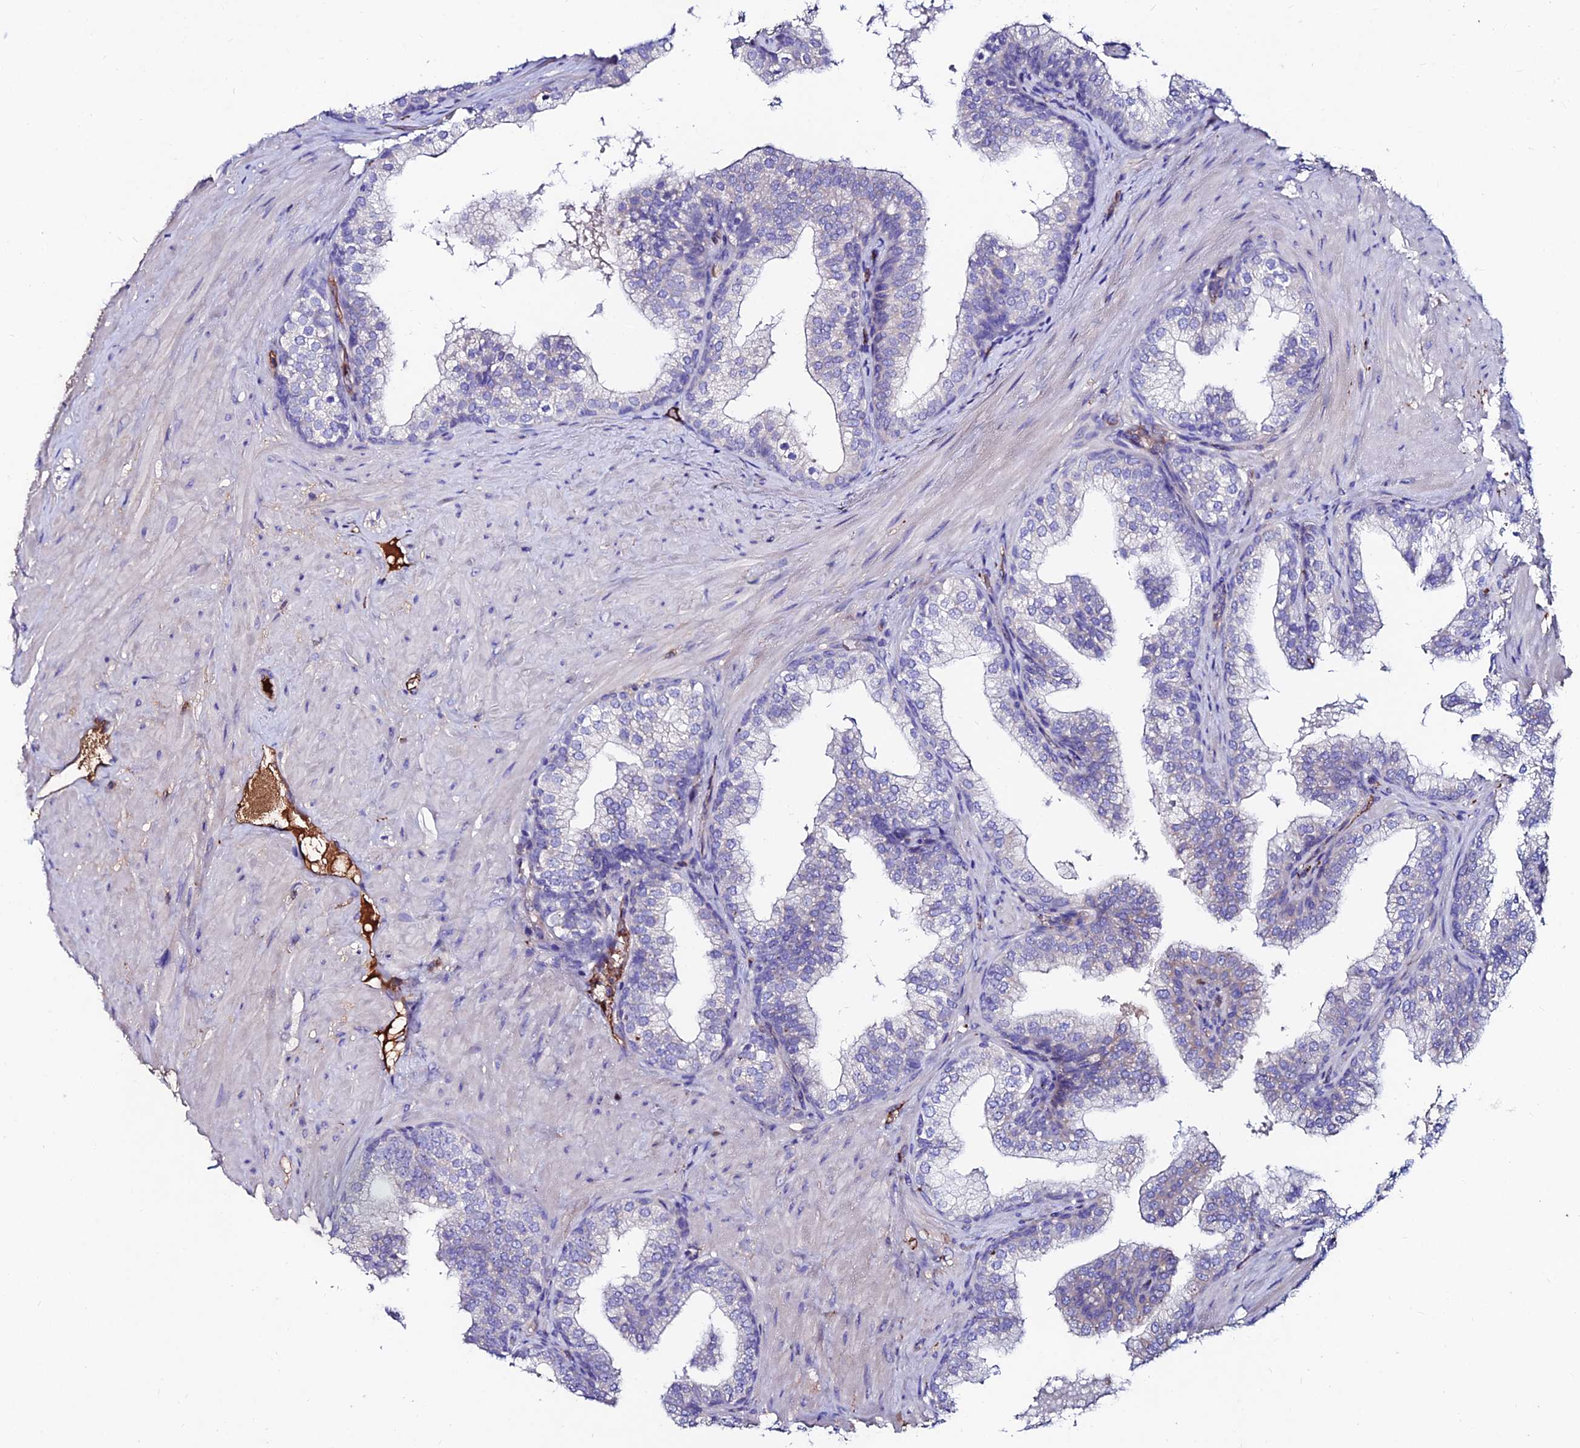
{"staining": {"intensity": "negative", "quantity": "none", "location": "none"}, "tissue": "prostate", "cell_type": "Glandular cells", "image_type": "normal", "snomed": [{"axis": "morphology", "description": "Normal tissue, NOS"}, {"axis": "topography", "description": "Prostate"}], "caption": "Immunohistochemistry micrograph of normal human prostate stained for a protein (brown), which reveals no staining in glandular cells. (Brightfield microscopy of DAB (3,3'-diaminobenzidine) immunohistochemistry at high magnification).", "gene": "SLC25A16", "patient": {"sex": "male", "age": 60}}